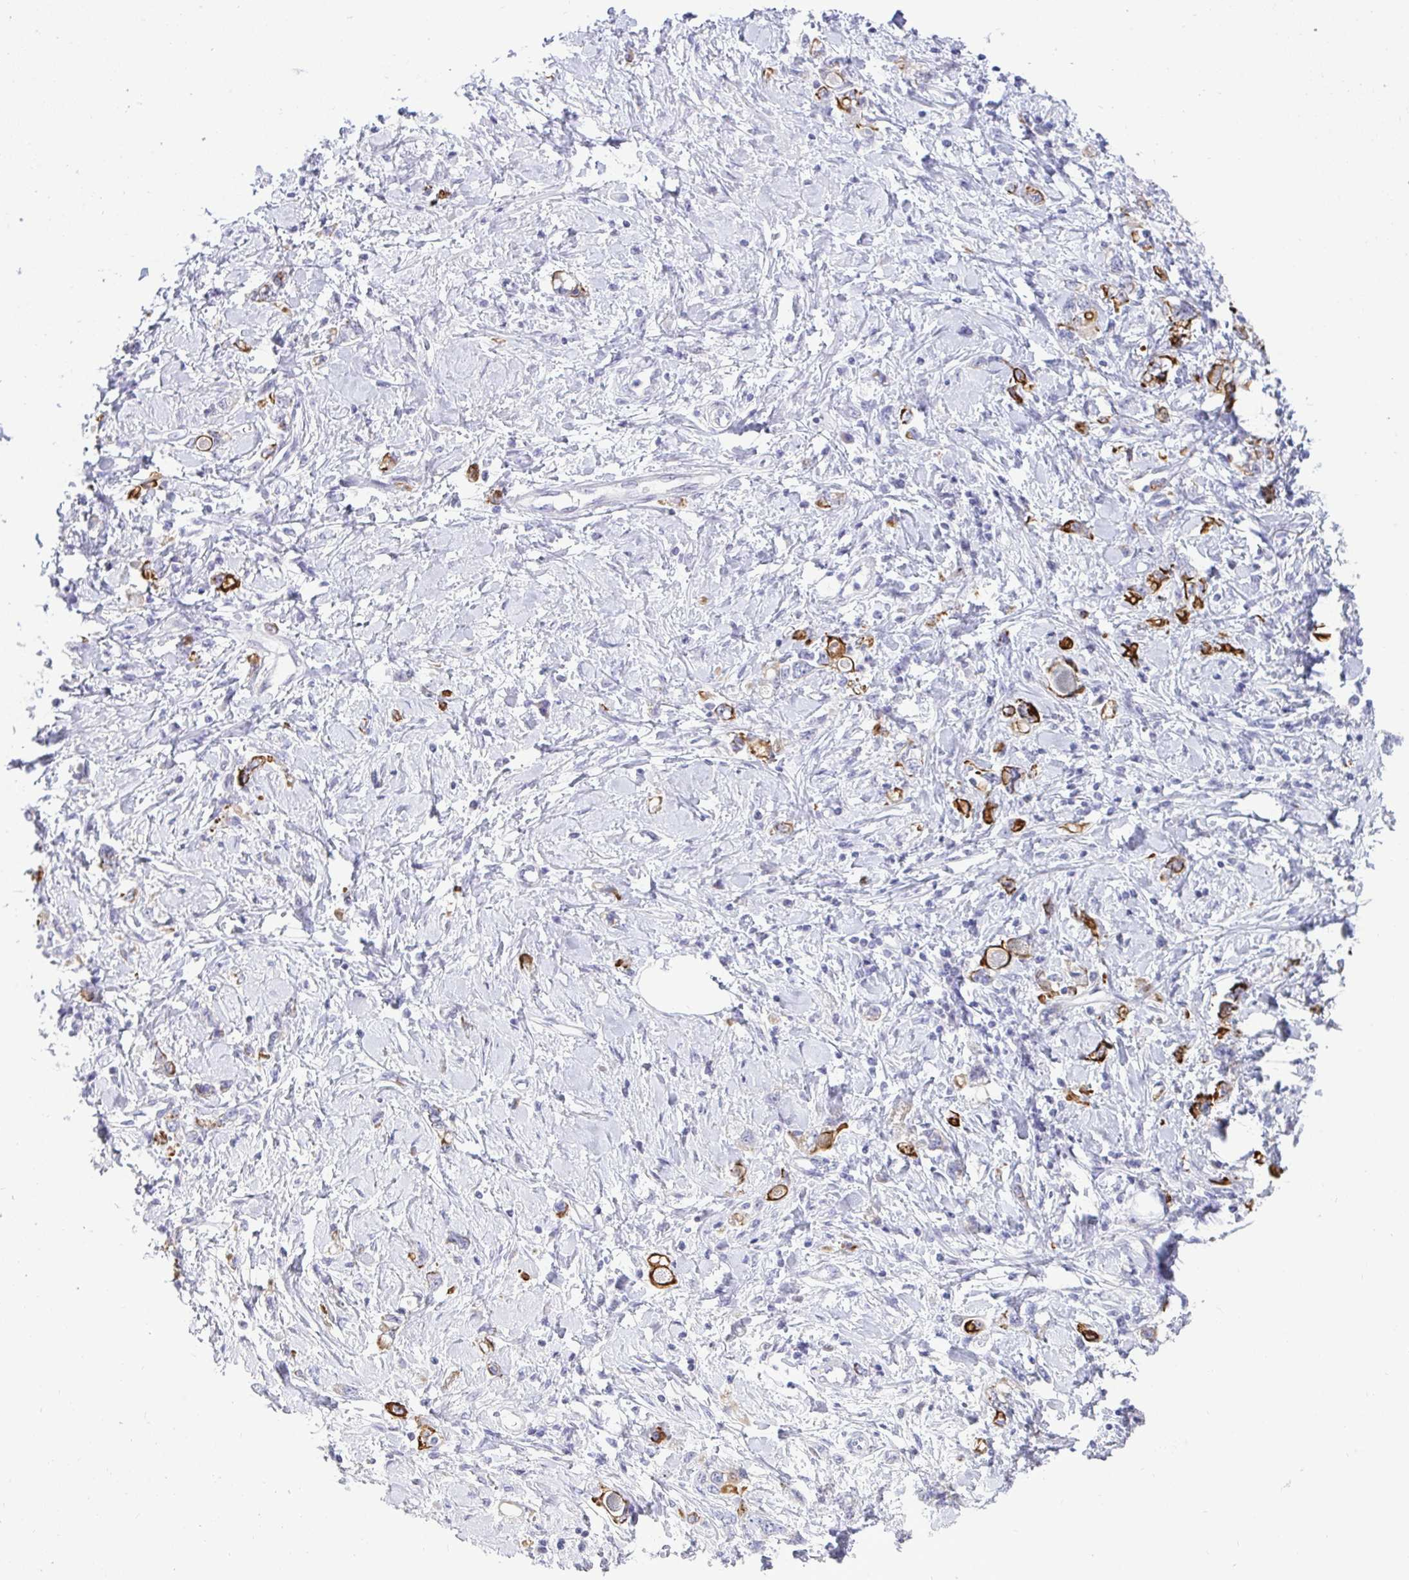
{"staining": {"intensity": "strong", "quantity": ">75%", "location": "cytoplasmic/membranous"}, "tissue": "stomach cancer", "cell_type": "Tumor cells", "image_type": "cancer", "snomed": [{"axis": "morphology", "description": "Adenocarcinoma, NOS"}, {"axis": "topography", "description": "Stomach"}], "caption": "Strong cytoplasmic/membranous staining for a protein is seen in about >75% of tumor cells of stomach cancer using immunohistochemistry.", "gene": "EPOP", "patient": {"sex": "female", "age": 76}}